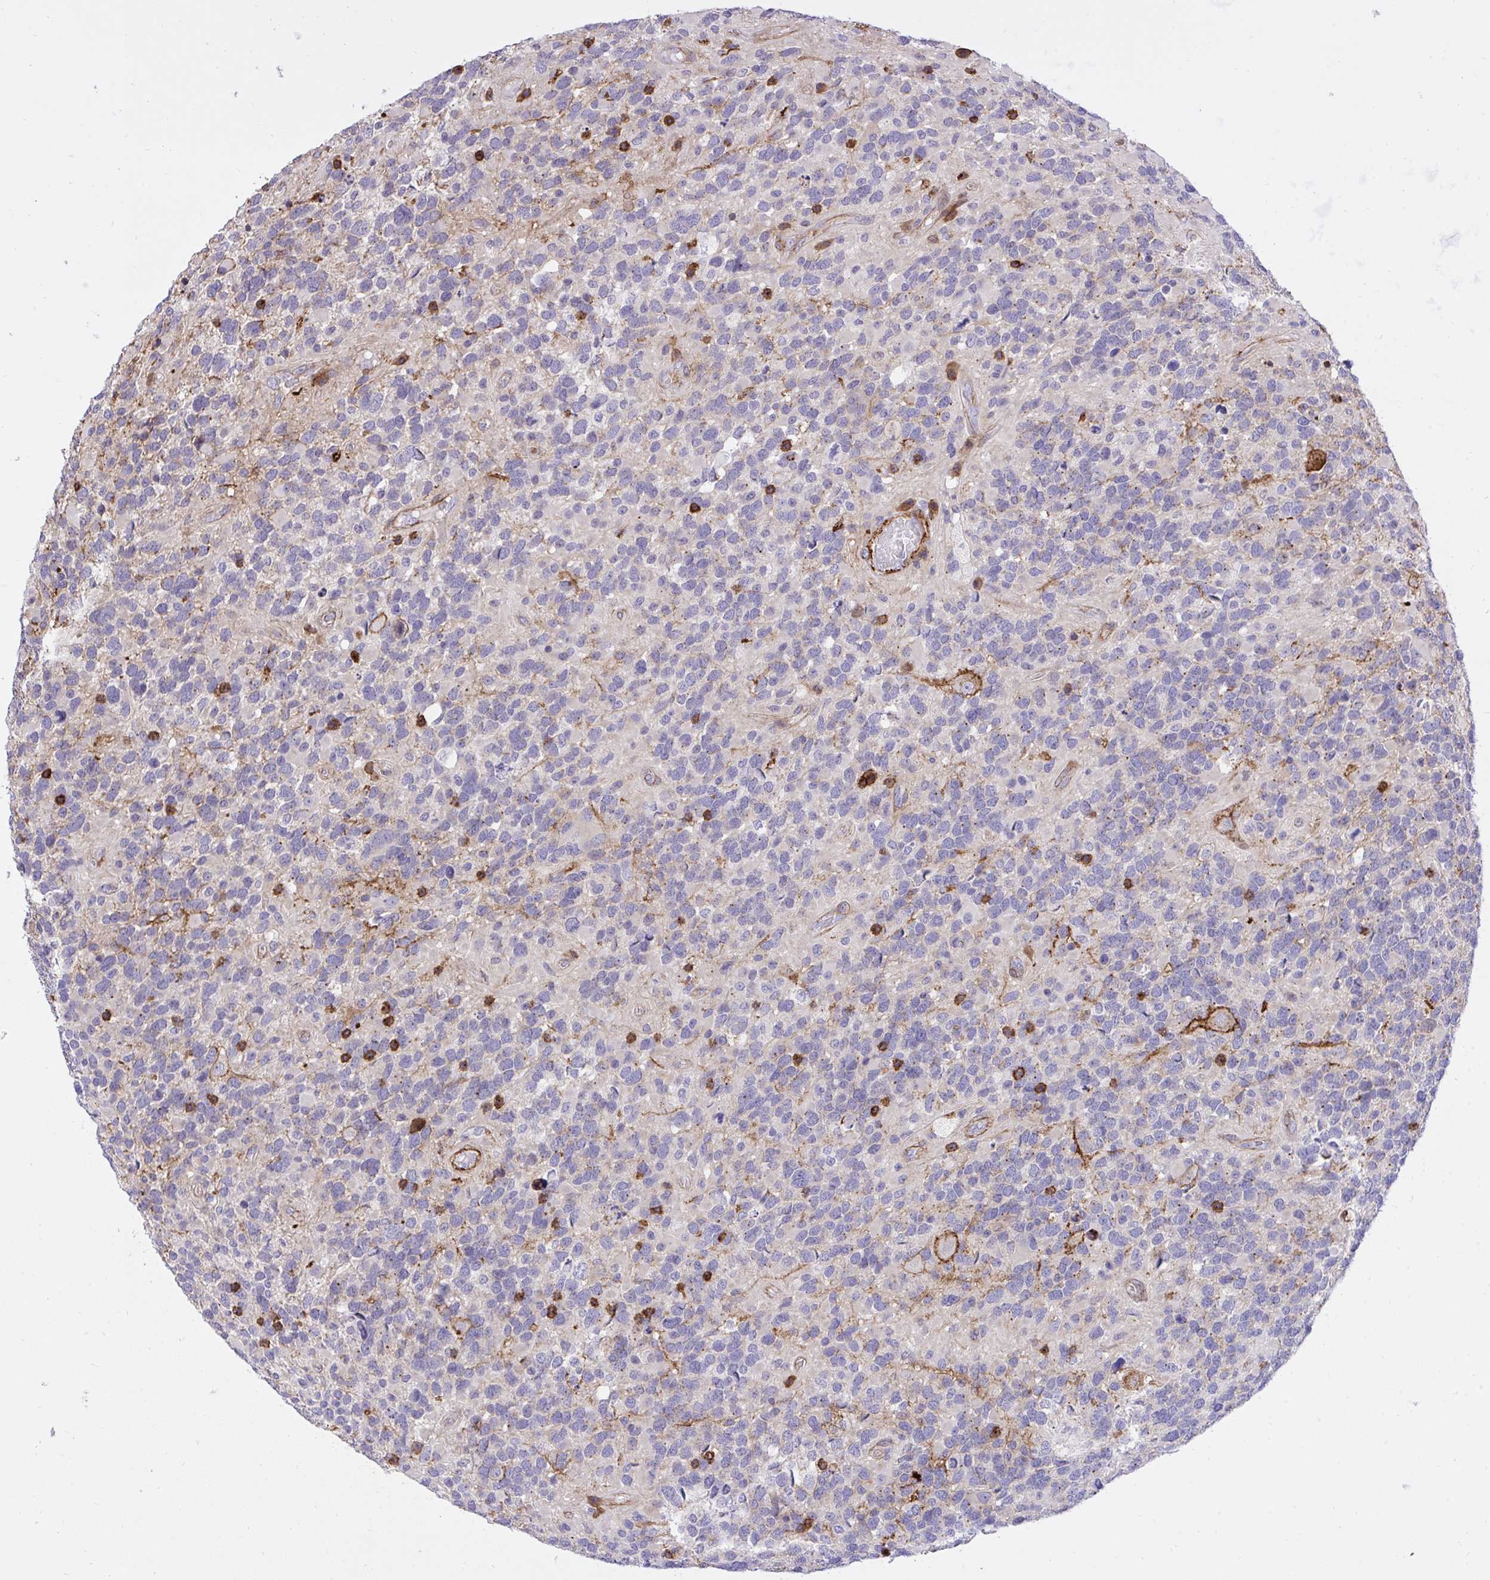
{"staining": {"intensity": "negative", "quantity": "none", "location": "none"}, "tissue": "glioma", "cell_type": "Tumor cells", "image_type": "cancer", "snomed": [{"axis": "morphology", "description": "Glioma, malignant, High grade"}, {"axis": "topography", "description": "Brain"}], "caption": "There is no significant expression in tumor cells of glioma. (DAB (3,3'-diaminobenzidine) immunohistochemistry (IHC), high magnification).", "gene": "ERI1", "patient": {"sex": "female", "age": 40}}